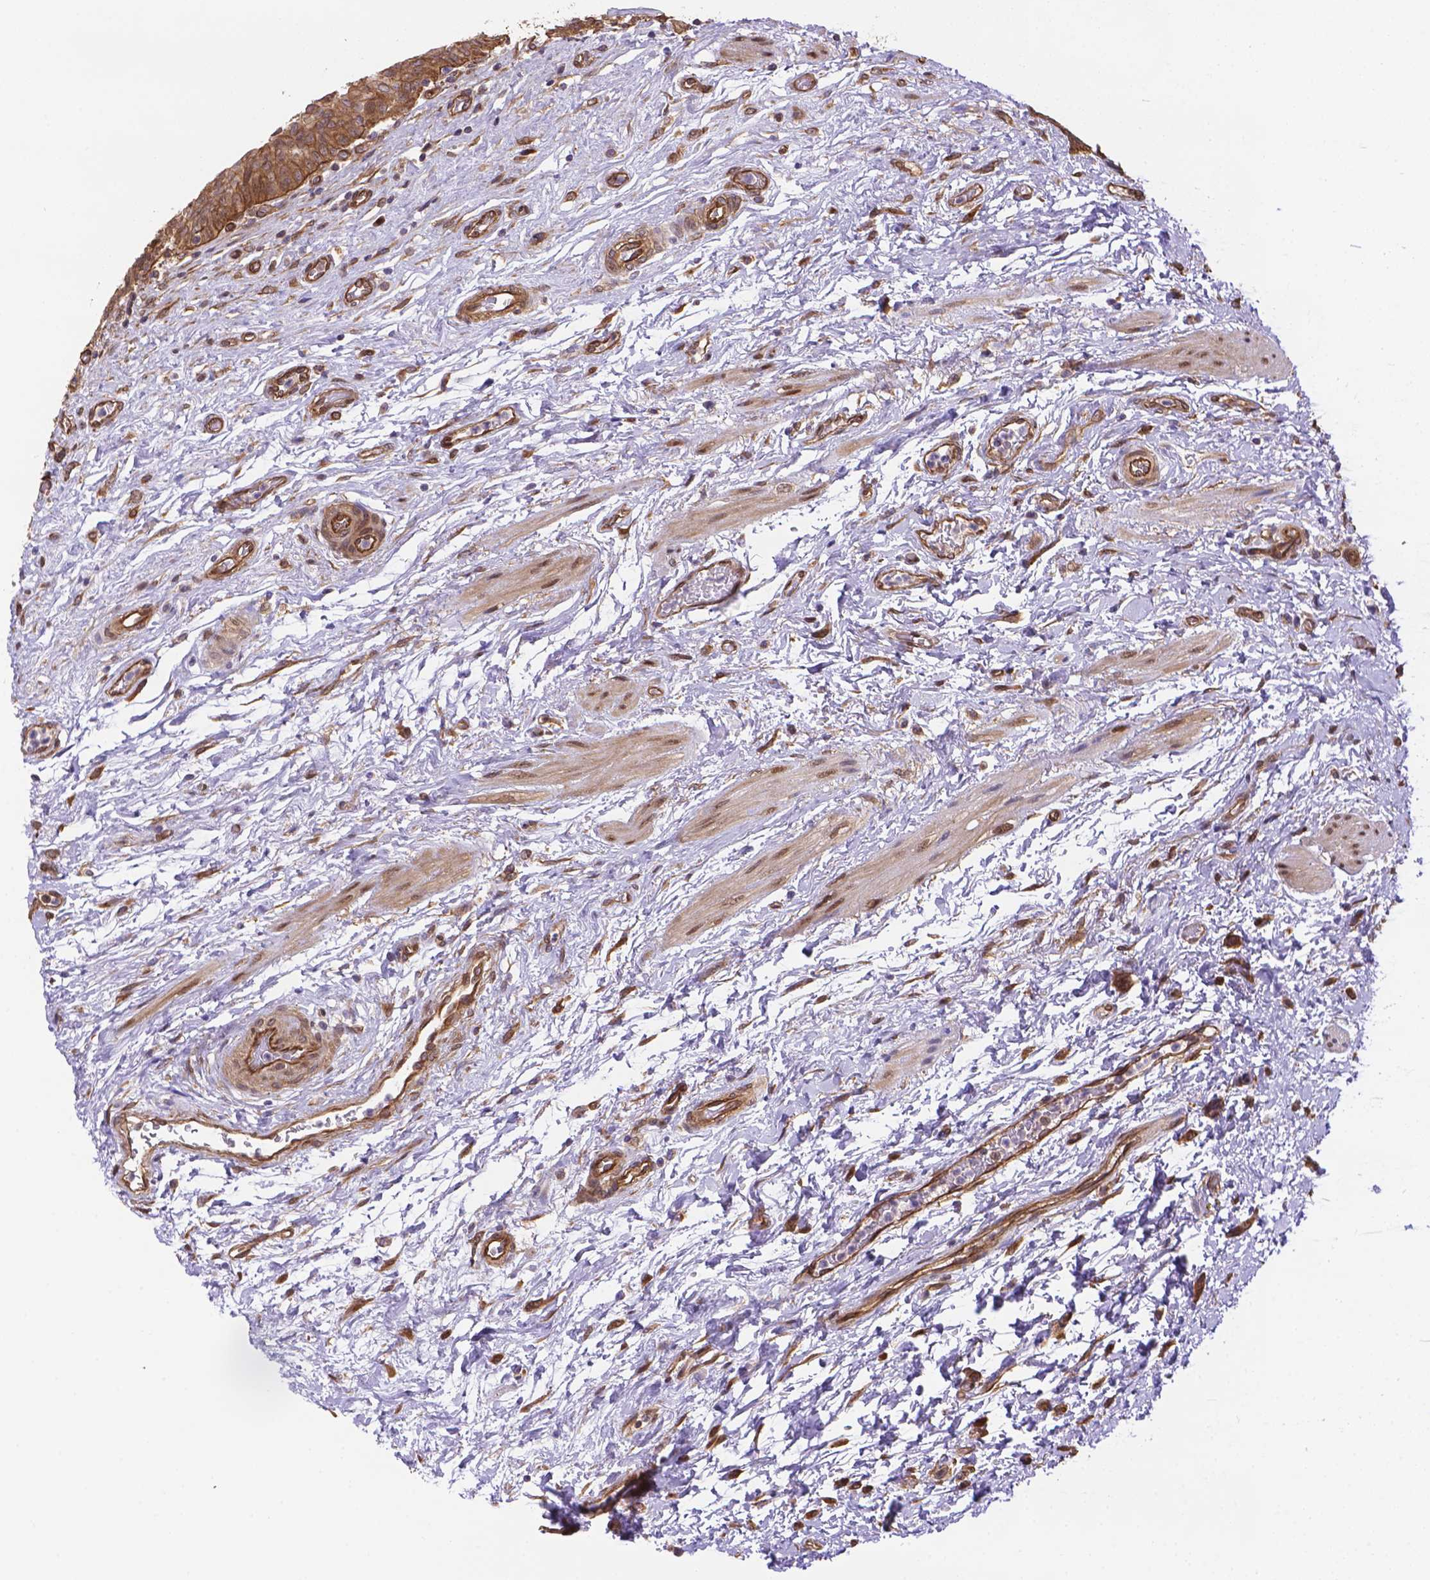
{"staining": {"intensity": "moderate", "quantity": ">75%", "location": "cytoplasmic/membranous"}, "tissue": "urinary bladder", "cell_type": "Urothelial cells", "image_type": "normal", "snomed": [{"axis": "morphology", "description": "Normal tissue, NOS"}, {"axis": "topography", "description": "Urinary bladder"}], "caption": "Immunohistochemical staining of benign human urinary bladder demonstrates moderate cytoplasmic/membranous protein positivity in about >75% of urothelial cells. (DAB IHC, brown staining for protein, blue staining for nuclei).", "gene": "YAP1", "patient": {"sex": "male", "age": 69}}